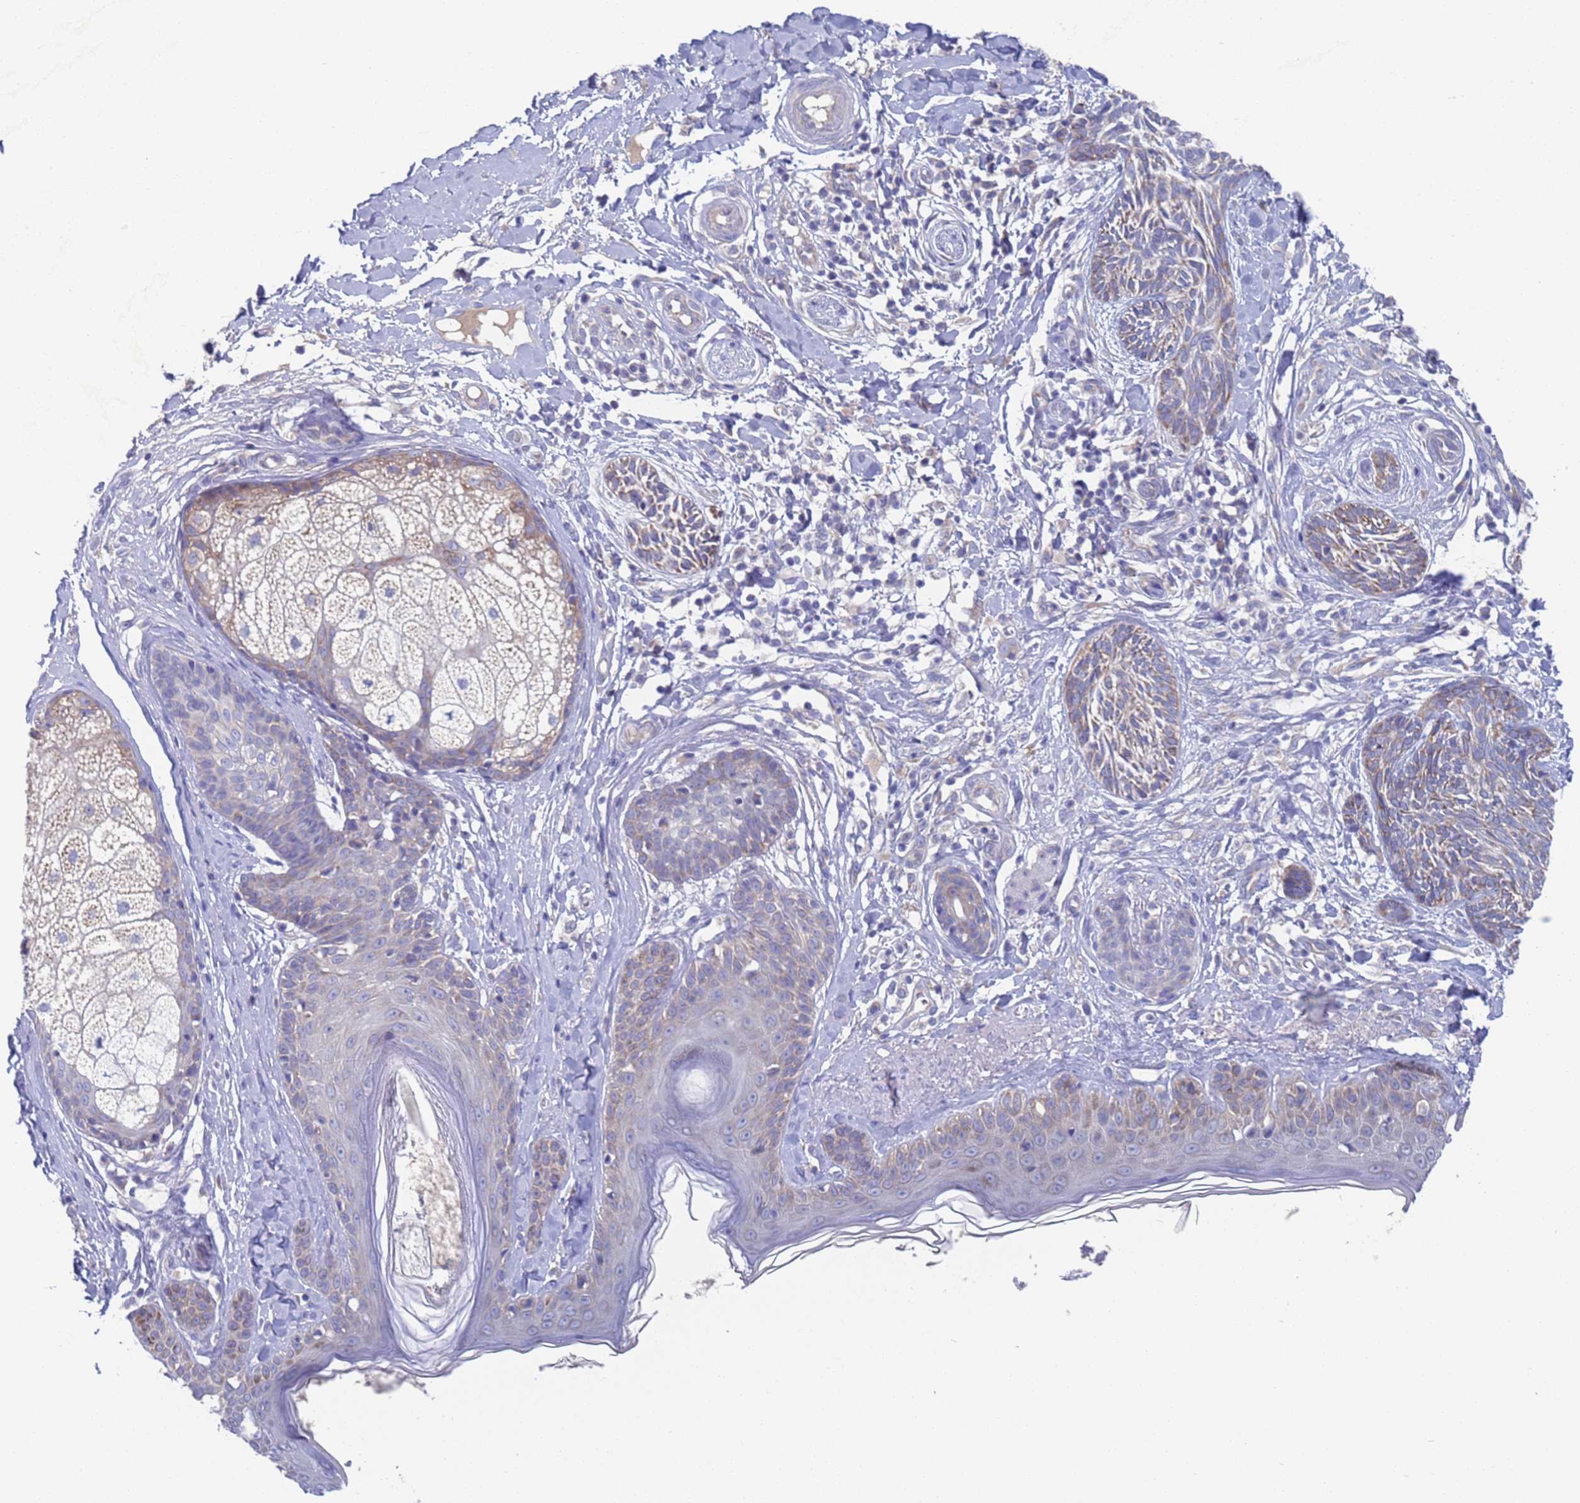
{"staining": {"intensity": "weak", "quantity": "<25%", "location": "cytoplasmic/membranous"}, "tissue": "skin cancer", "cell_type": "Tumor cells", "image_type": "cancer", "snomed": [{"axis": "morphology", "description": "Squamous cell carcinoma, NOS"}, {"axis": "topography", "description": "Skin"}], "caption": "An immunohistochemistry photomicrograph of squamous cell carcinoma (skin) is shown. There is no staining in tumor cells of squamous cell carcinoma (skin).", "gene": "PET117", "patient": {"sex": "male", "age": 82}}